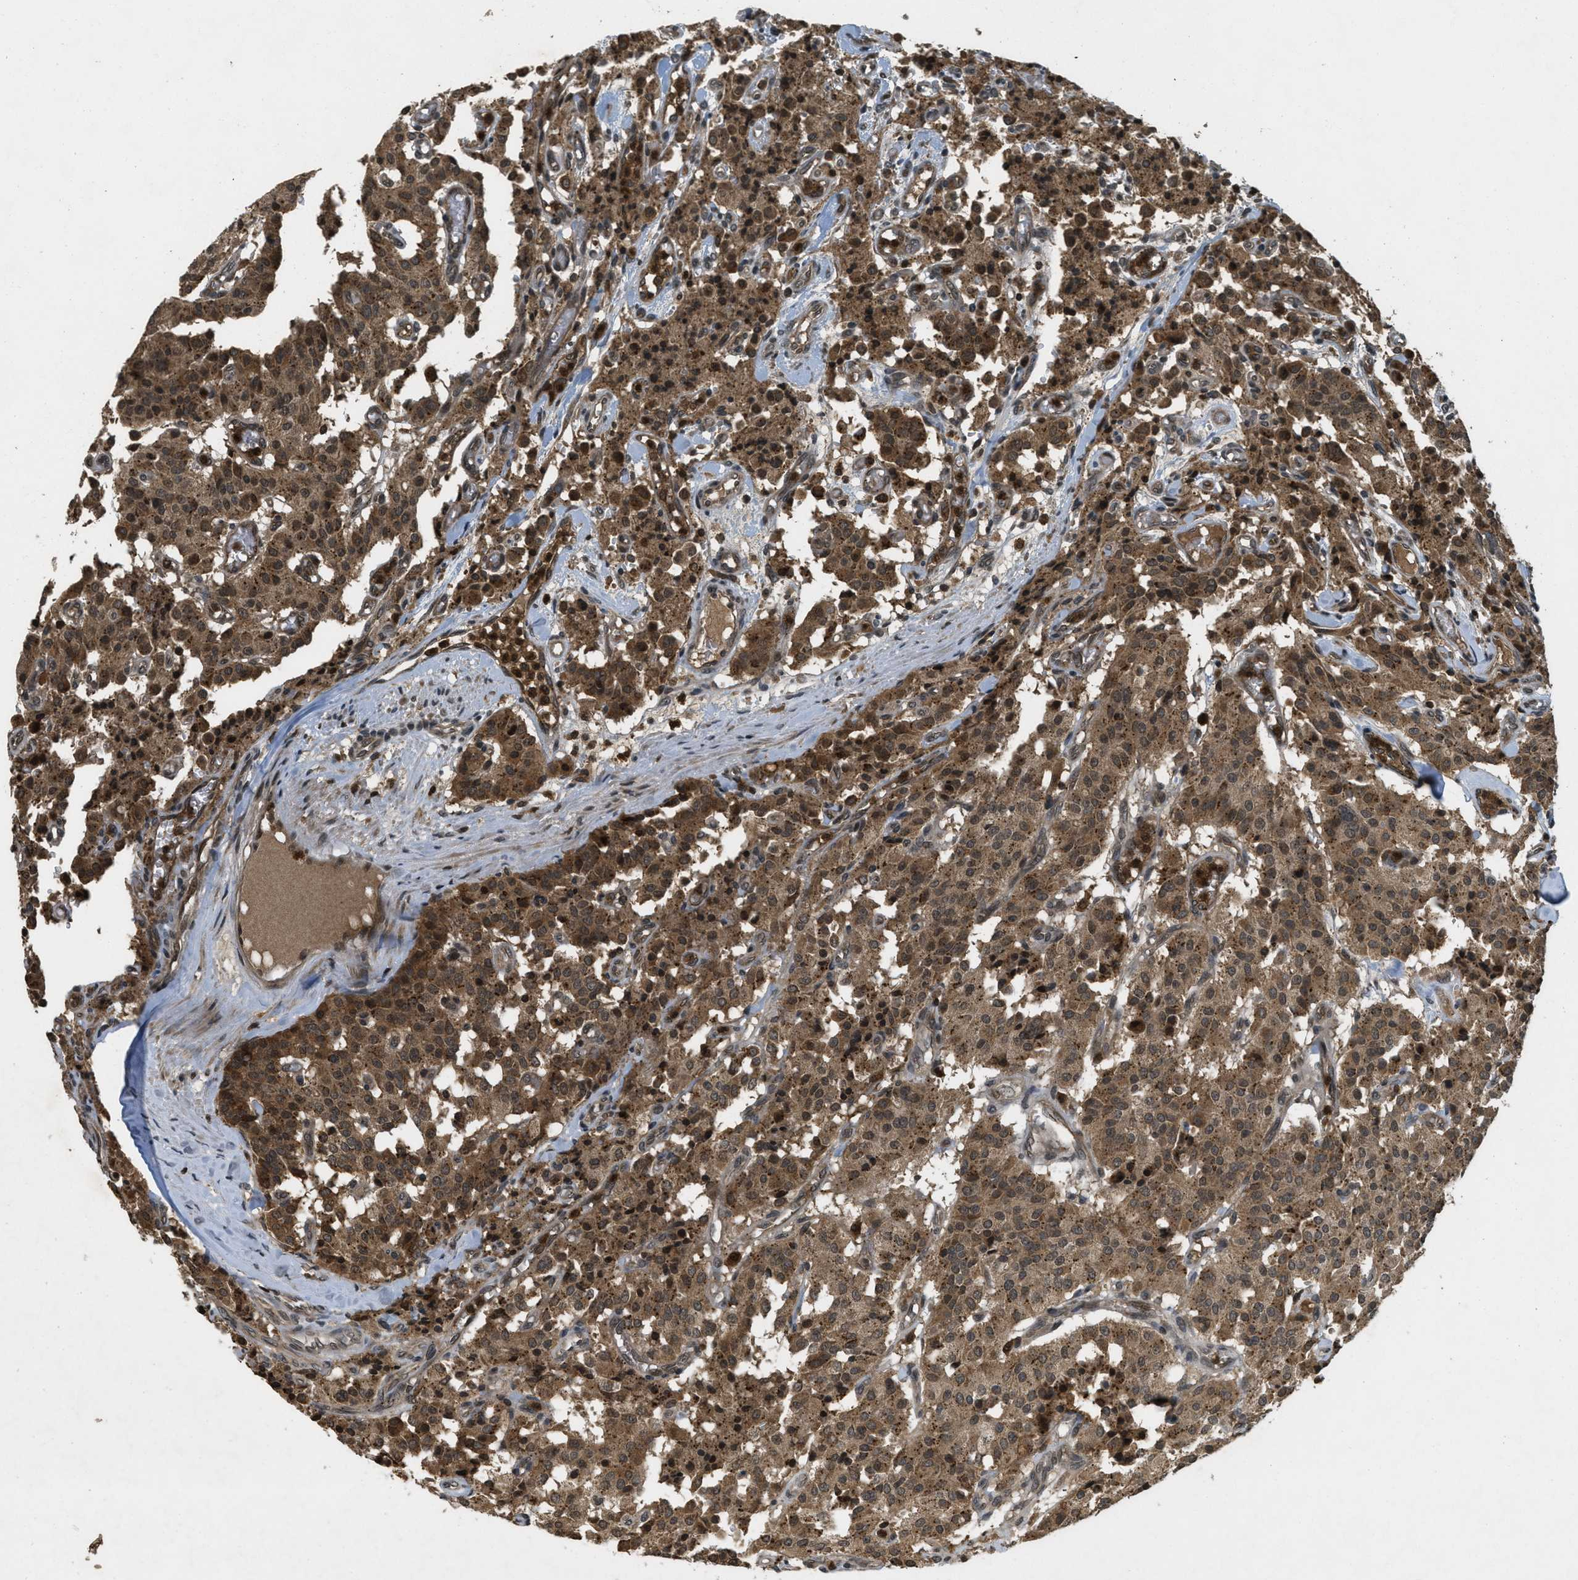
{"staining": {"intensity": "strong", "quantity": ">75%", "location": "cytoplasmic/membranous"}, "tissue": "carcinoid", "cell_type": "Tumor cells", "image_type": "cancer", "snomed": [{"axis": "morphology", "description": "Carcinoid, malignant, NOS"}, {"axis": "topography", "description": "Lung"}], "caption": "Immunohistochemistry (DAB) staining of malignant carcinoid exhibits strong cytoplasmic/membranous protein expression in about >75% of tumor cells.", "gene": "ATG7", "patient": {"sex": "male", "age": 30}}